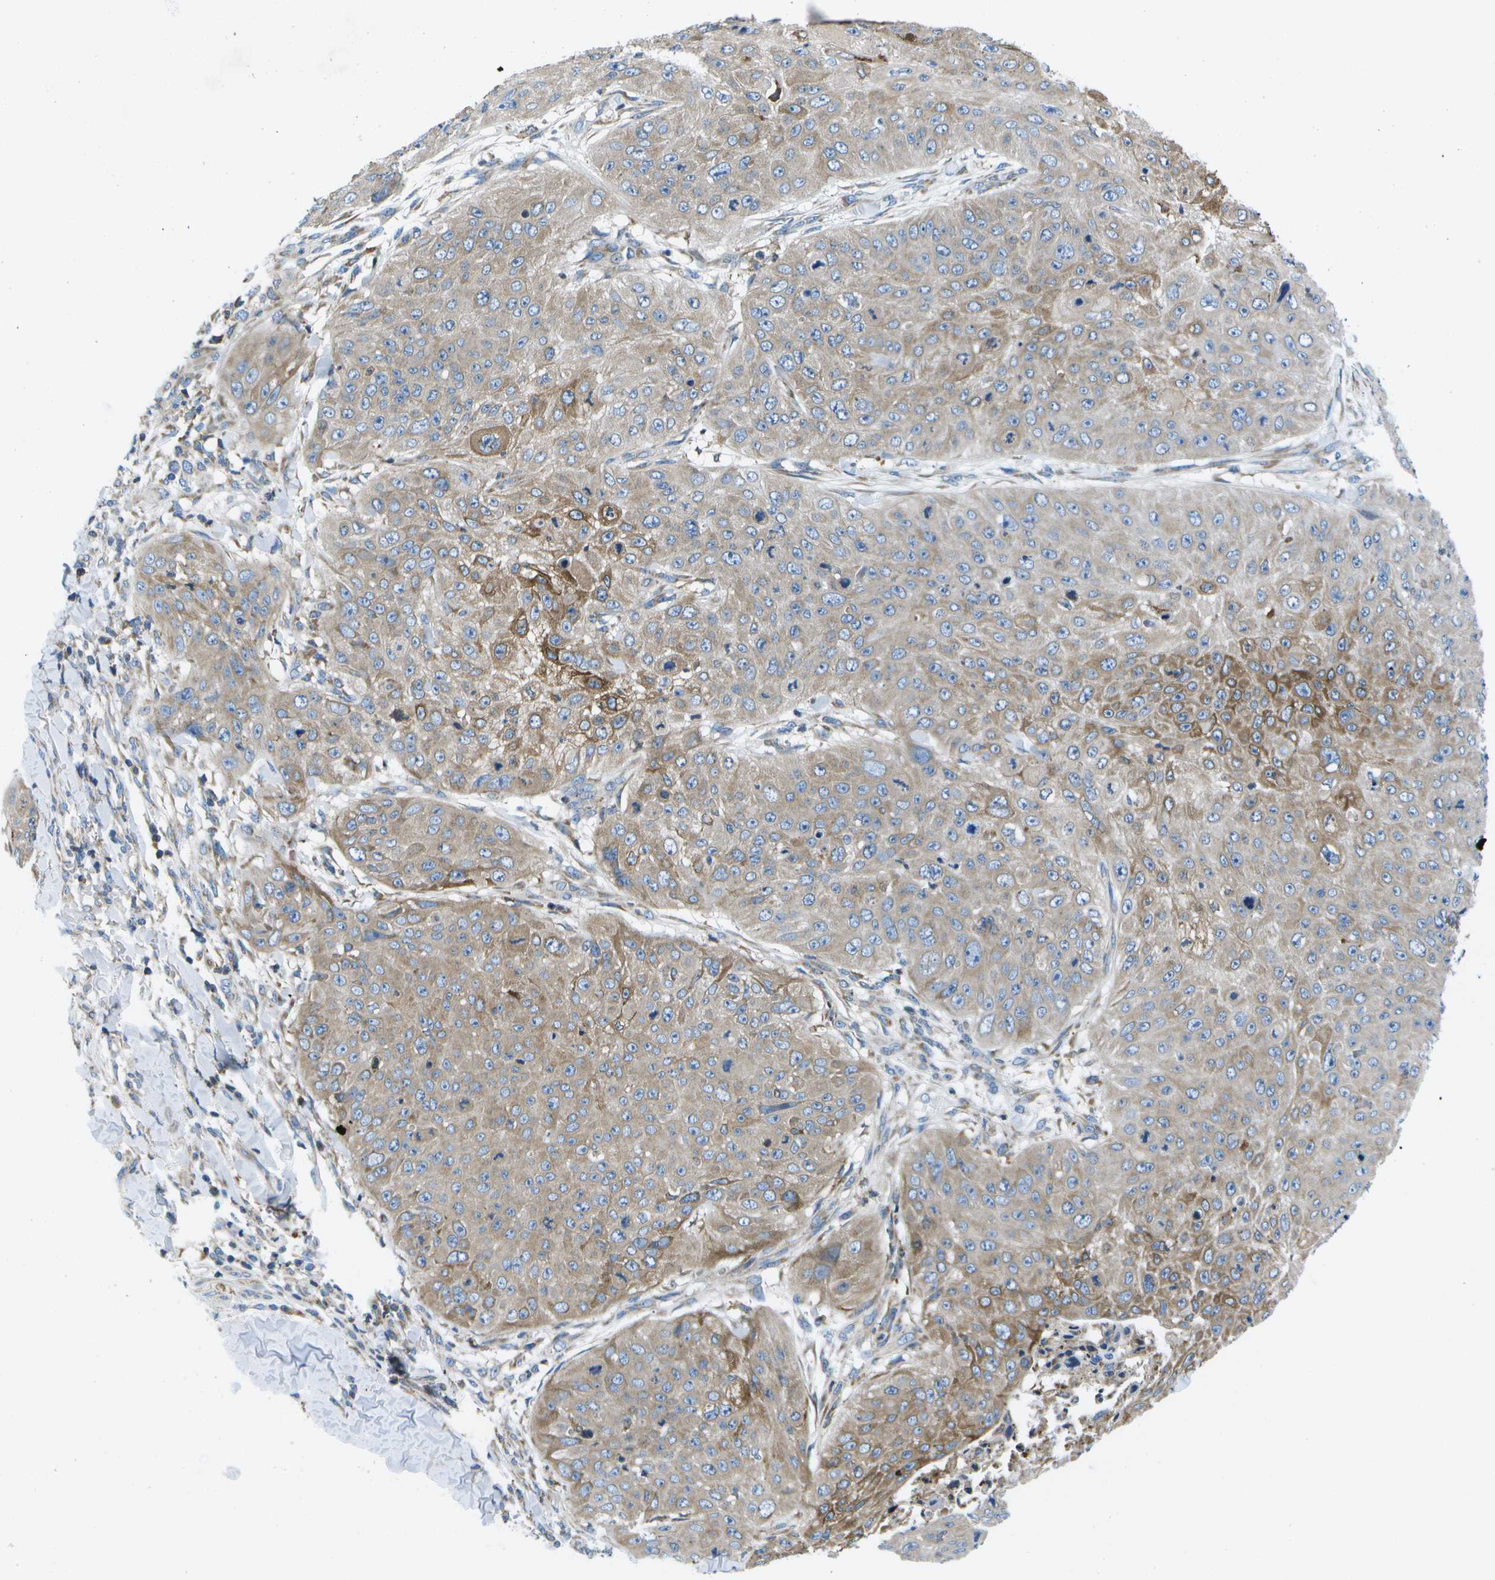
{"staining": {"intensity": "moderate", "quantity": "25%-75%", "location": "cytoplasmic/membranous"}, "tissue": "skin cancer", "cell_type": "Tumor cells", "image_type": "cancer", "snomed": [{"axis": "morphology", "description": "Squamous cell carcinoma, NOS"}, {"axis": "topography", "description": "Skin"}], "caption": "IHC (DAB) staining of squamous cell carcinoma (skin) exhibits moderate cytoplasmic/membranous protein positivity in approximately 25%-75% of tumor cells. (IHC, brightfield microscopy, high magnification).", "gene": "GDF5", "patient": {"sex": "female", "age": 80}}